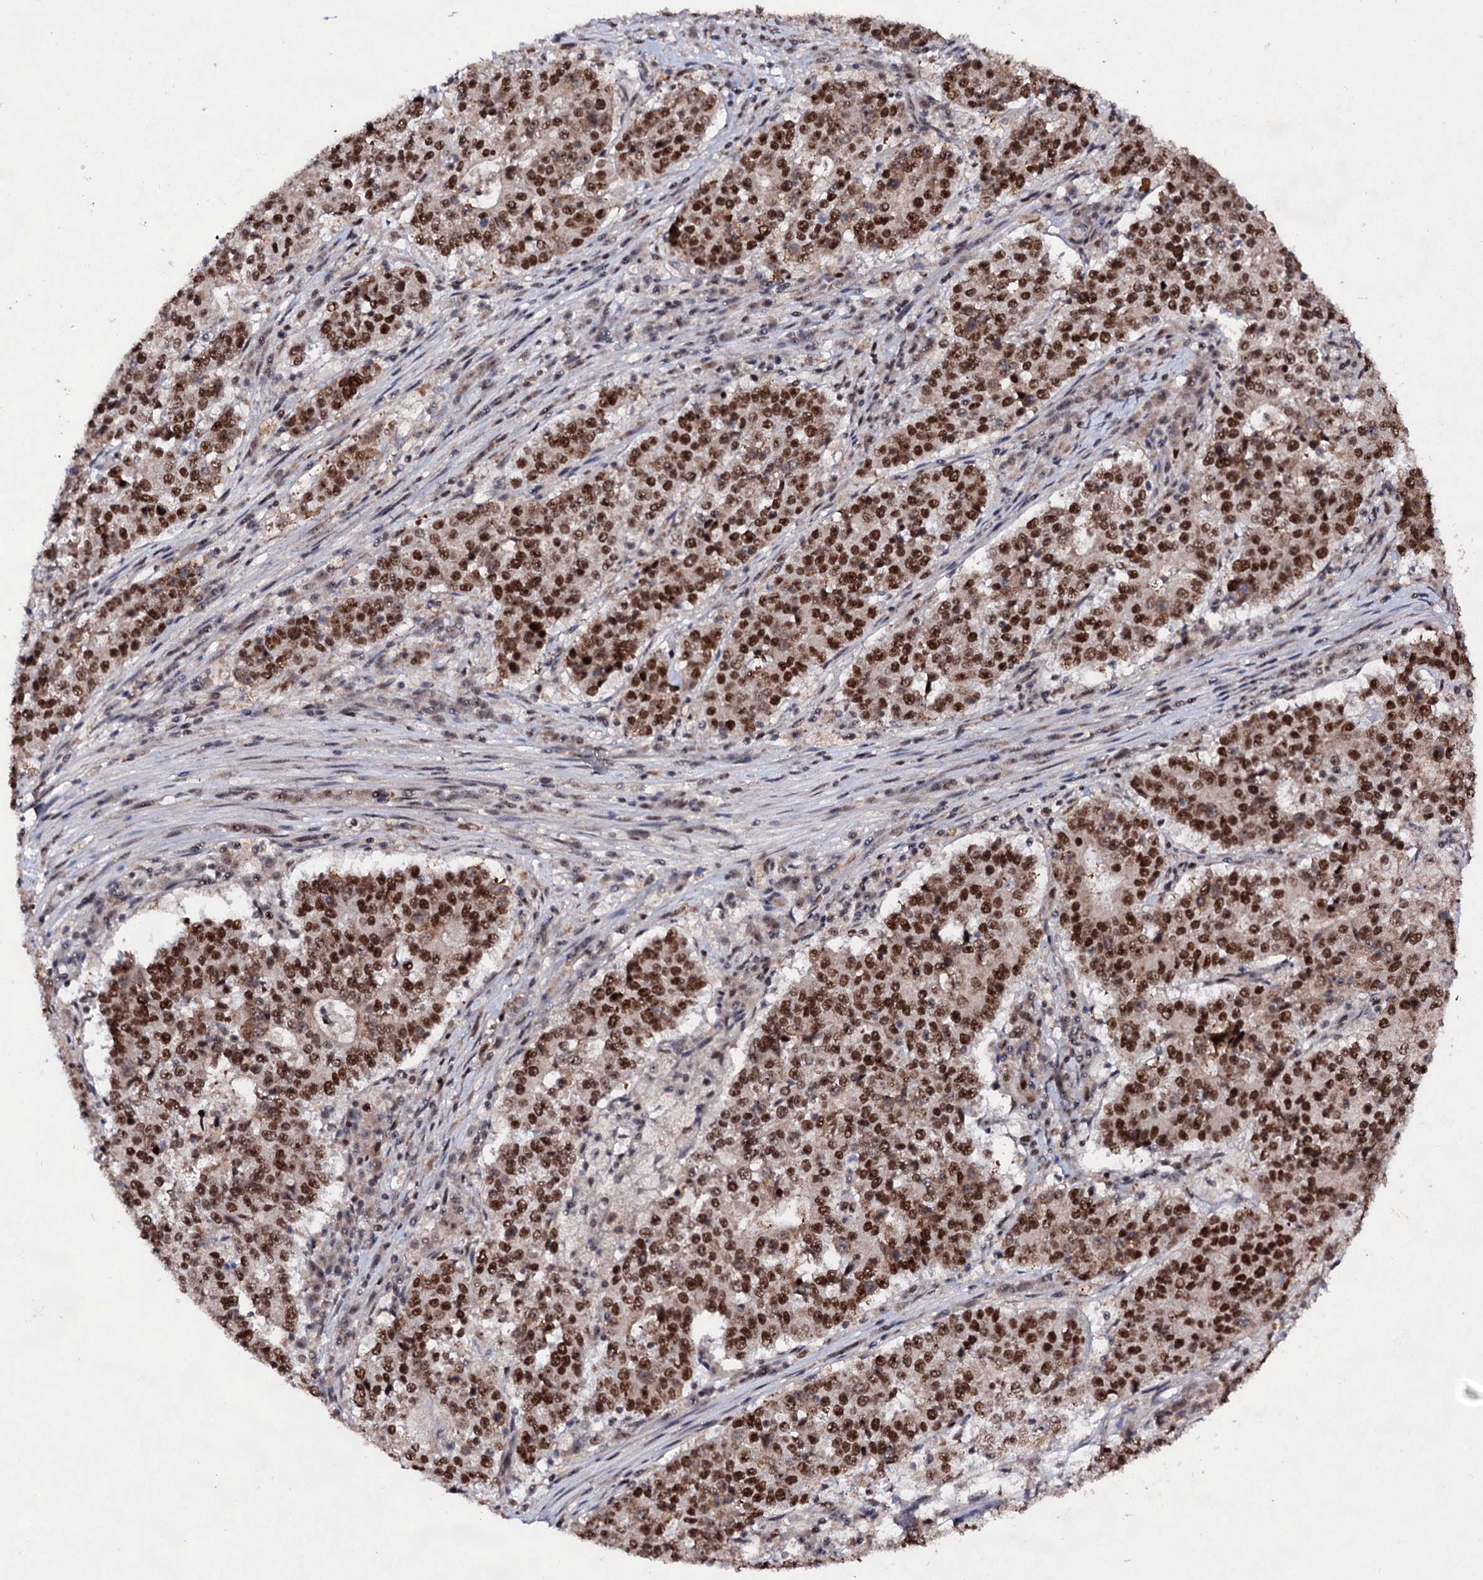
{"staining": {"intensity": "strong", "quantity": ">75%", "location": "nuclear"}, "tissue": "stomach cancer", "cell_type": "Tumor cells", "image_type": "cancer", "snomed": [{"axis": "morphology", "description": "Adenocarcinoma, NOS"}, {"axis": "topography", "description": "Stomach"}], "caption": "High-power microscopy captured an IHC histopathology image of stomach cancer (adenocarcinoma), revealing strong nuclear positivity in about >75% of tumor cells. (Stains: DAB in brown, nuclei in blue, Microscopy: brightfield microscopy at high magnification).", "gene": "EXOSC10", "patient": {"sex": "male", "age": 59}}